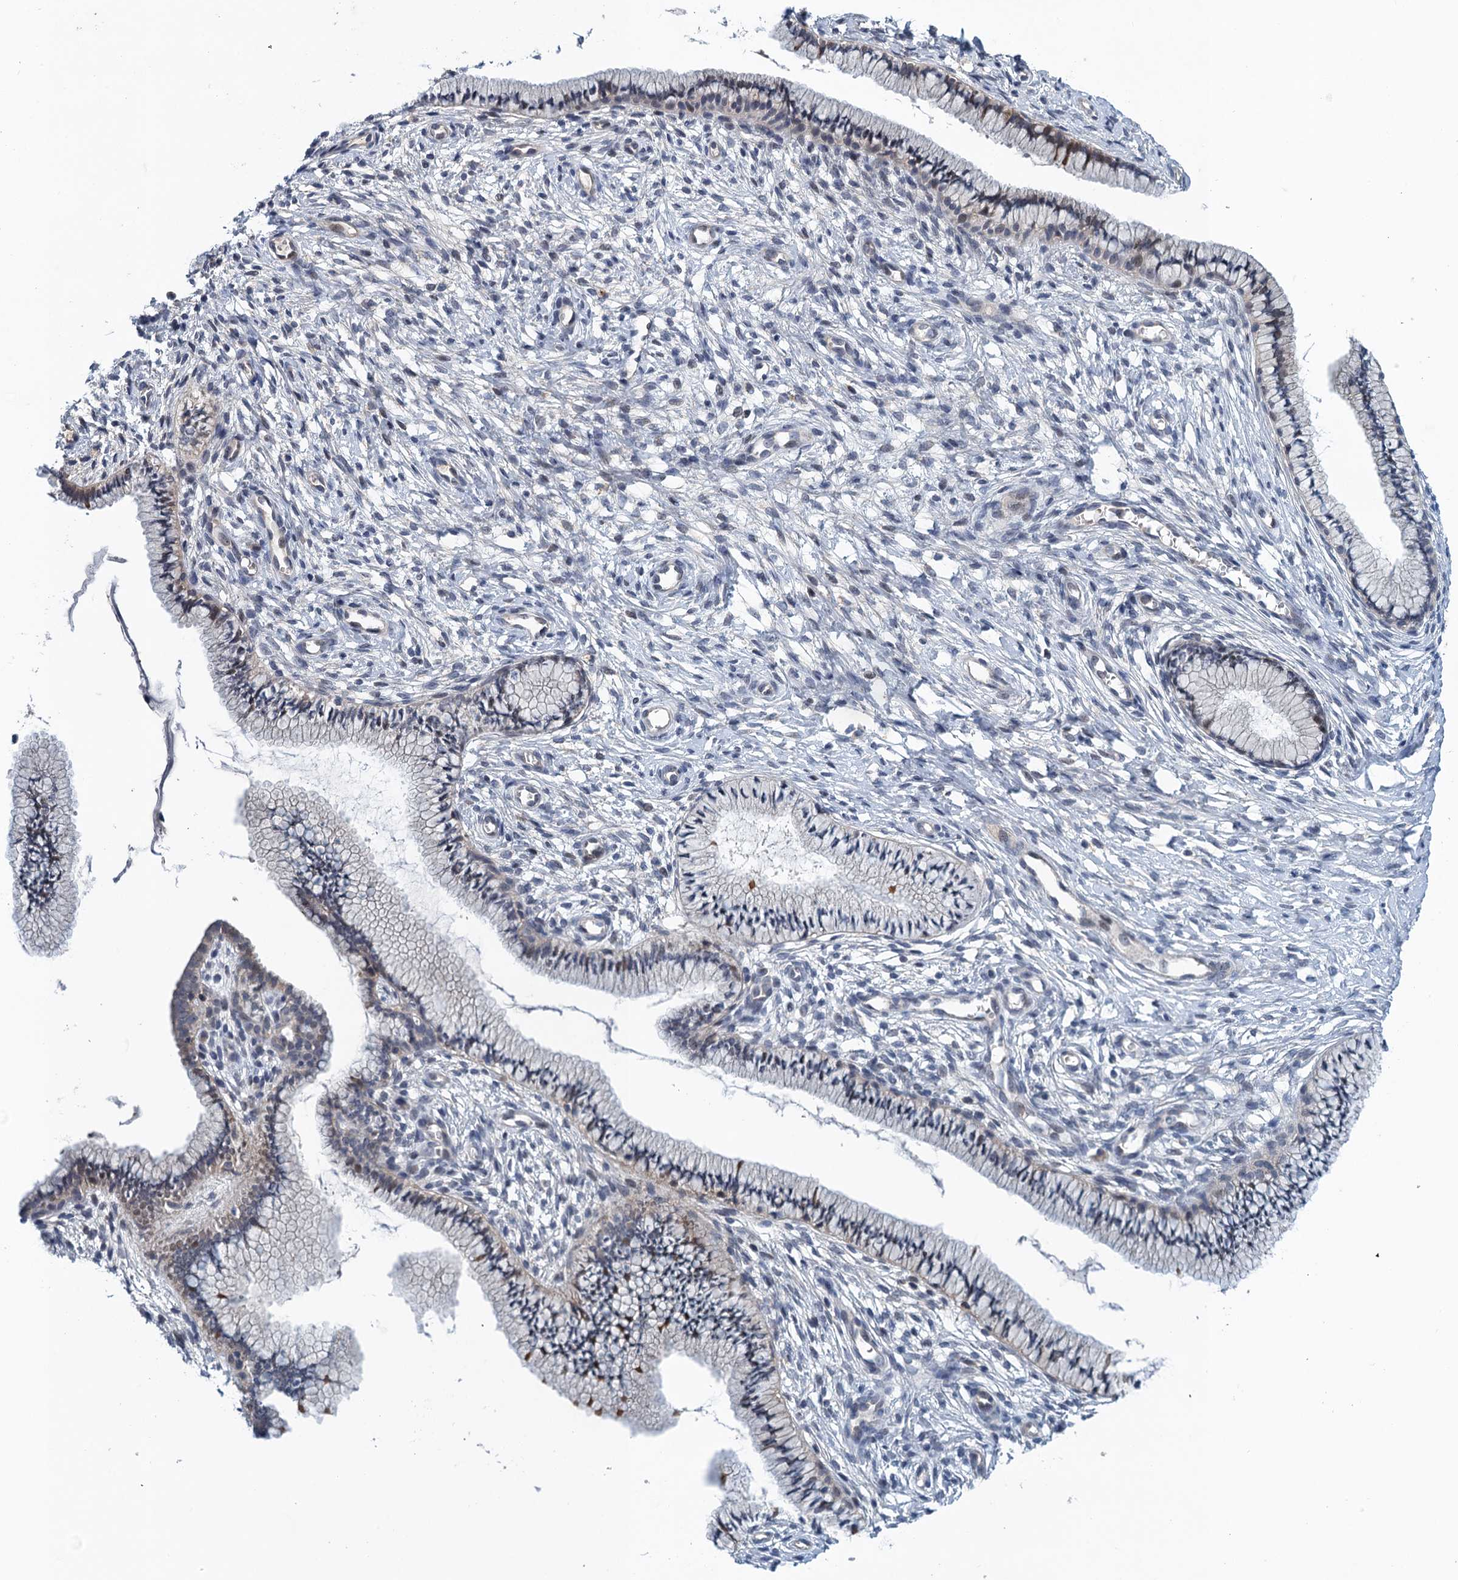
{"staining": {"intensity": "weak", "quantity": "<25%", "location": "cytoplasmic/membranous"}, "tissue": "cervix", "cell_type": "Glandular cells", "image_type": "normal", "snomed": [{"axis": "morphology", "description": "Normal tissue, NOS"}, {"axis": "topography", "description": "Cervix"}], "caption": "An IHC micrograph of benign cervix is shown. There is no staining in glandular cells of cervix. Nuclei are stained in blue.", "gene": "MDM1", "patient": {"sex": "female", "age": 36}}